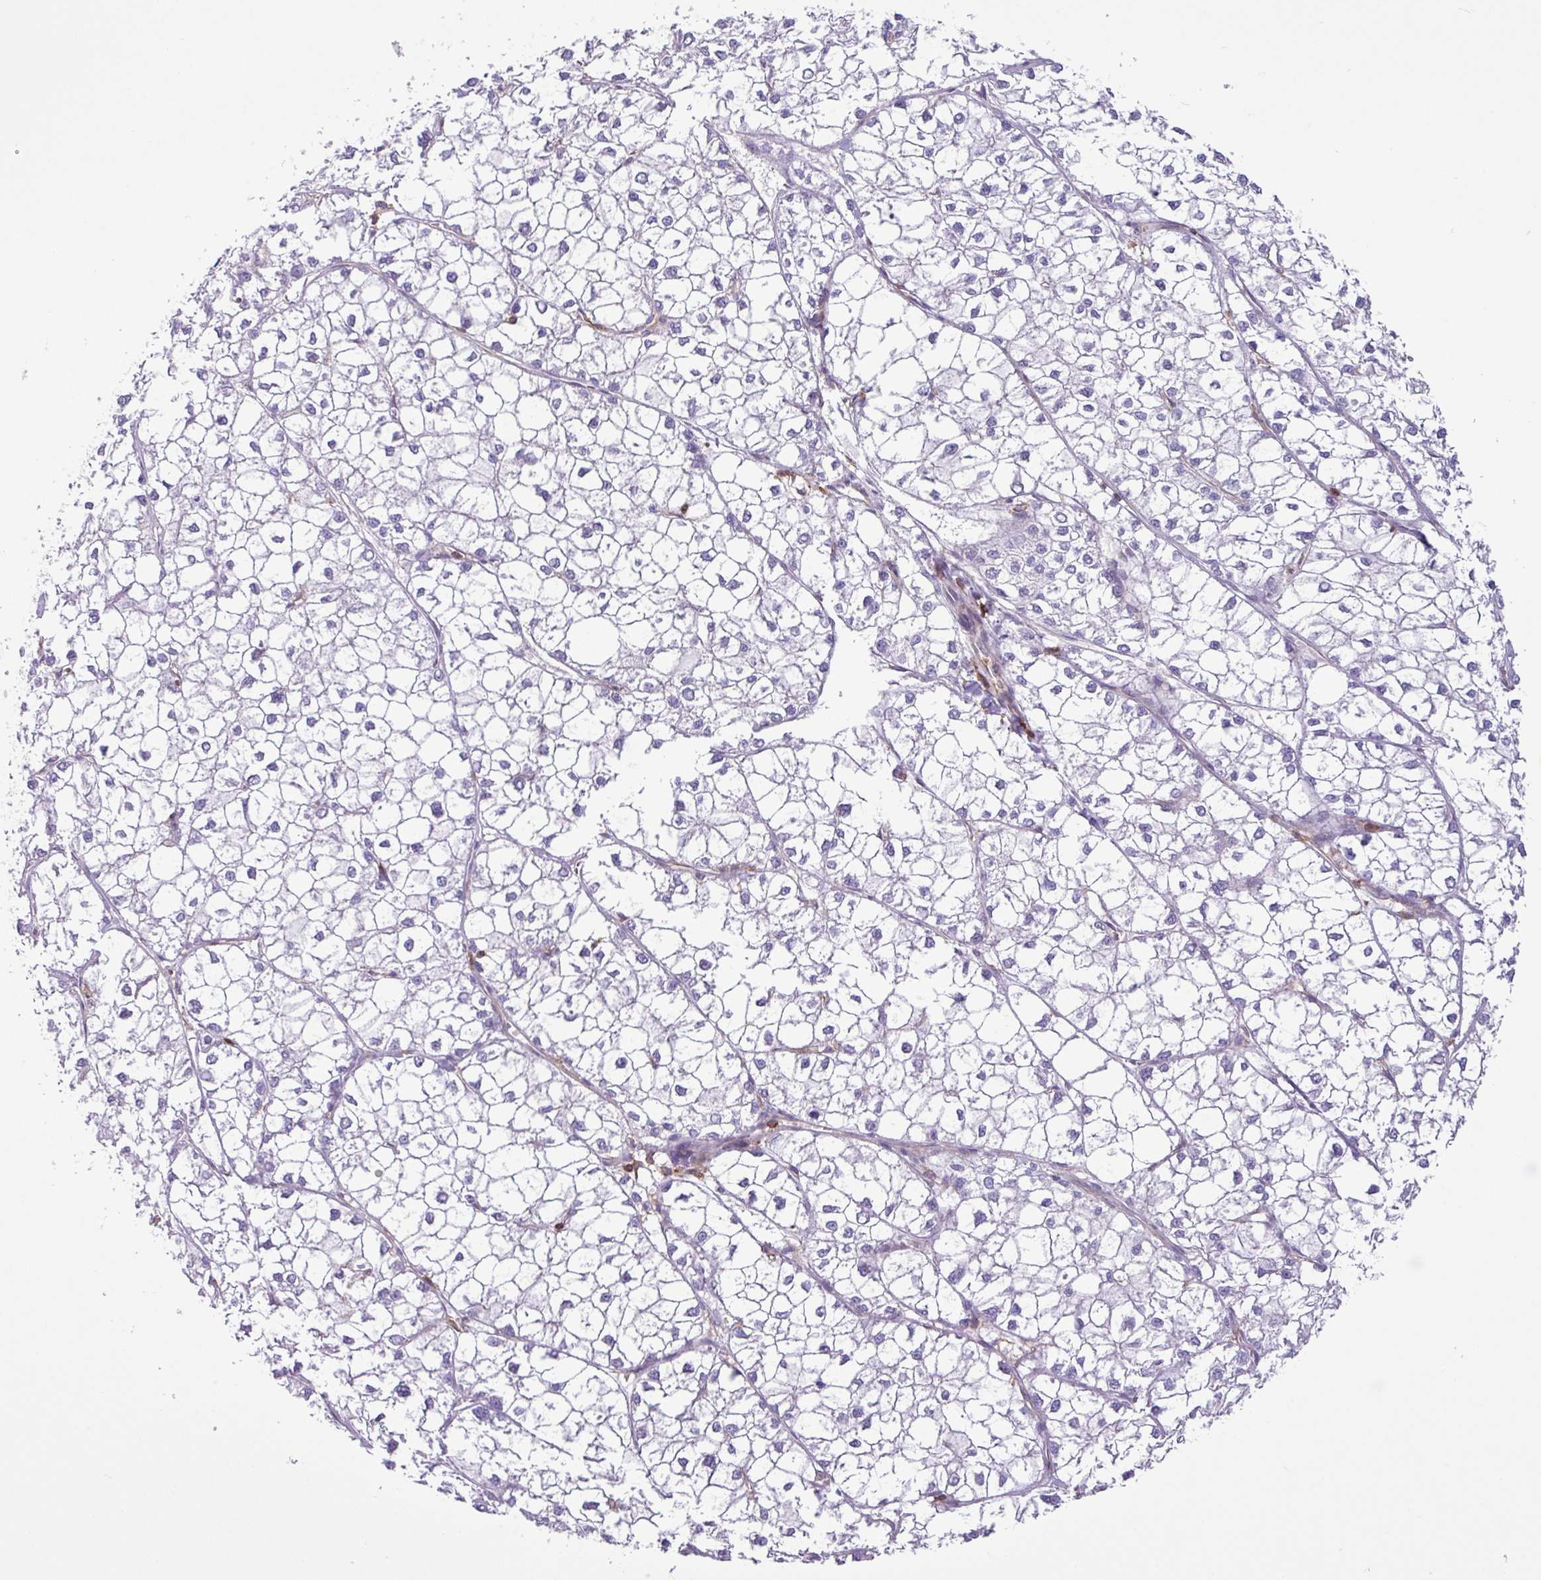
{"staining": {"intensity": "negative", "quantity": "none", "location": "none"}, "tissue": "liver cancer", "cell_type": "Tumor cells", "image_type": "cancer", "snomed": [{"axis": "morphology", "description": "Carcinoma, Hepatocellular, NOS"}, {"axis": "topography", "description": "Liver"}], "caption": "DAB (3,3'-diaminobenzidine) immunohistochemical staining of liver hepatocellular carcinoma exhibits no significant staining in tumor cells.", "gene": "PPP1R18", "patient": {"sex": "female", "age": 43}}